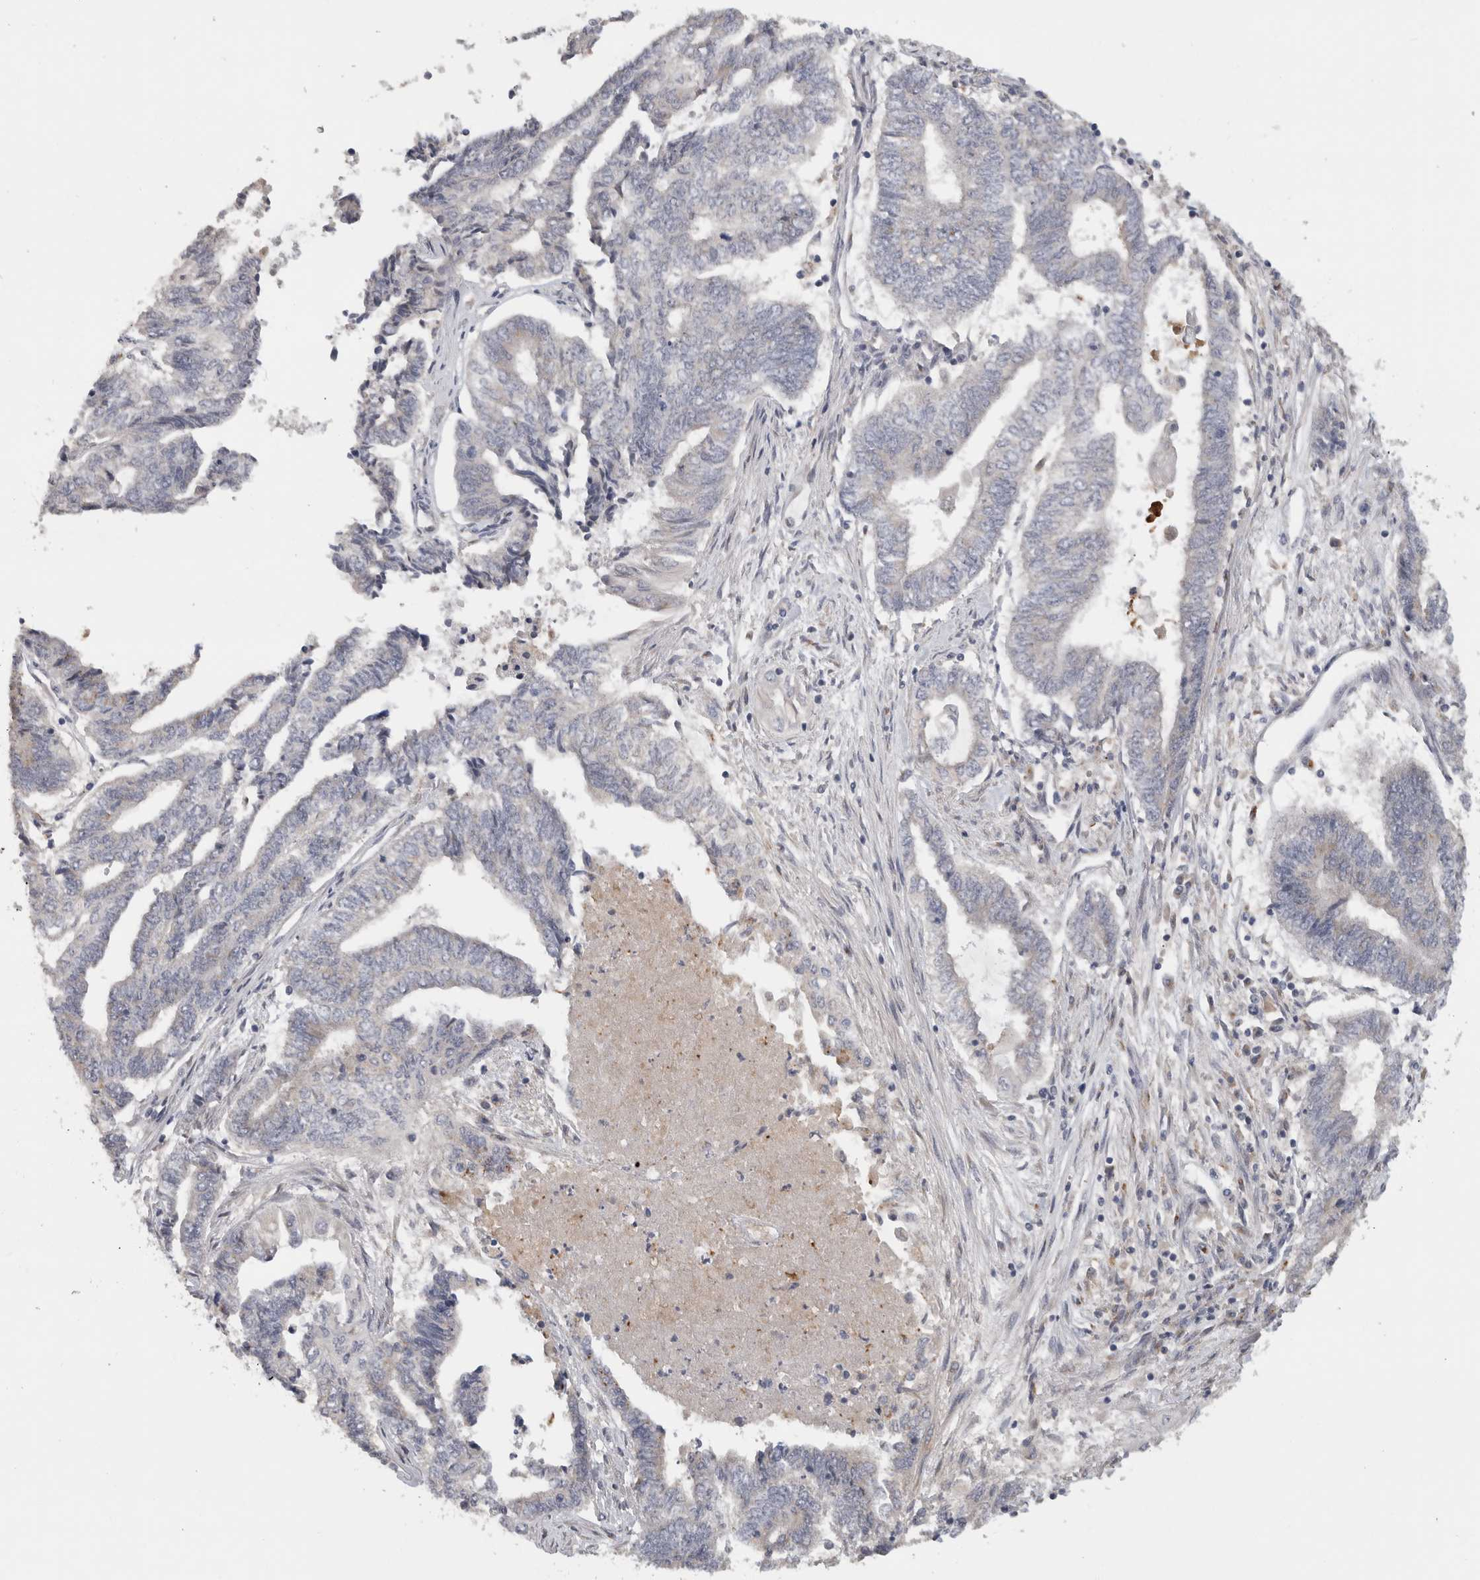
{"staining": {"intensity": "negative", "quantity": "none", "location": "none"}, "tissue": "endometrial cancer", "cell_type": "Tumor cells", "image_type": "cancer", "snomed": [{"axis": "morphology", "description": "Adenocarcinoma, NOS"}, {"axis": "topography", "description": "Uterus"}, {"axis": "topography", "description": "Endometrium"}], "caption": "The micrograph displays no significant staining in tumor cells of endometrial adenocarcinoma.", "gene": "MGAT1", "patient": {"sex": "female", "age": 70}}